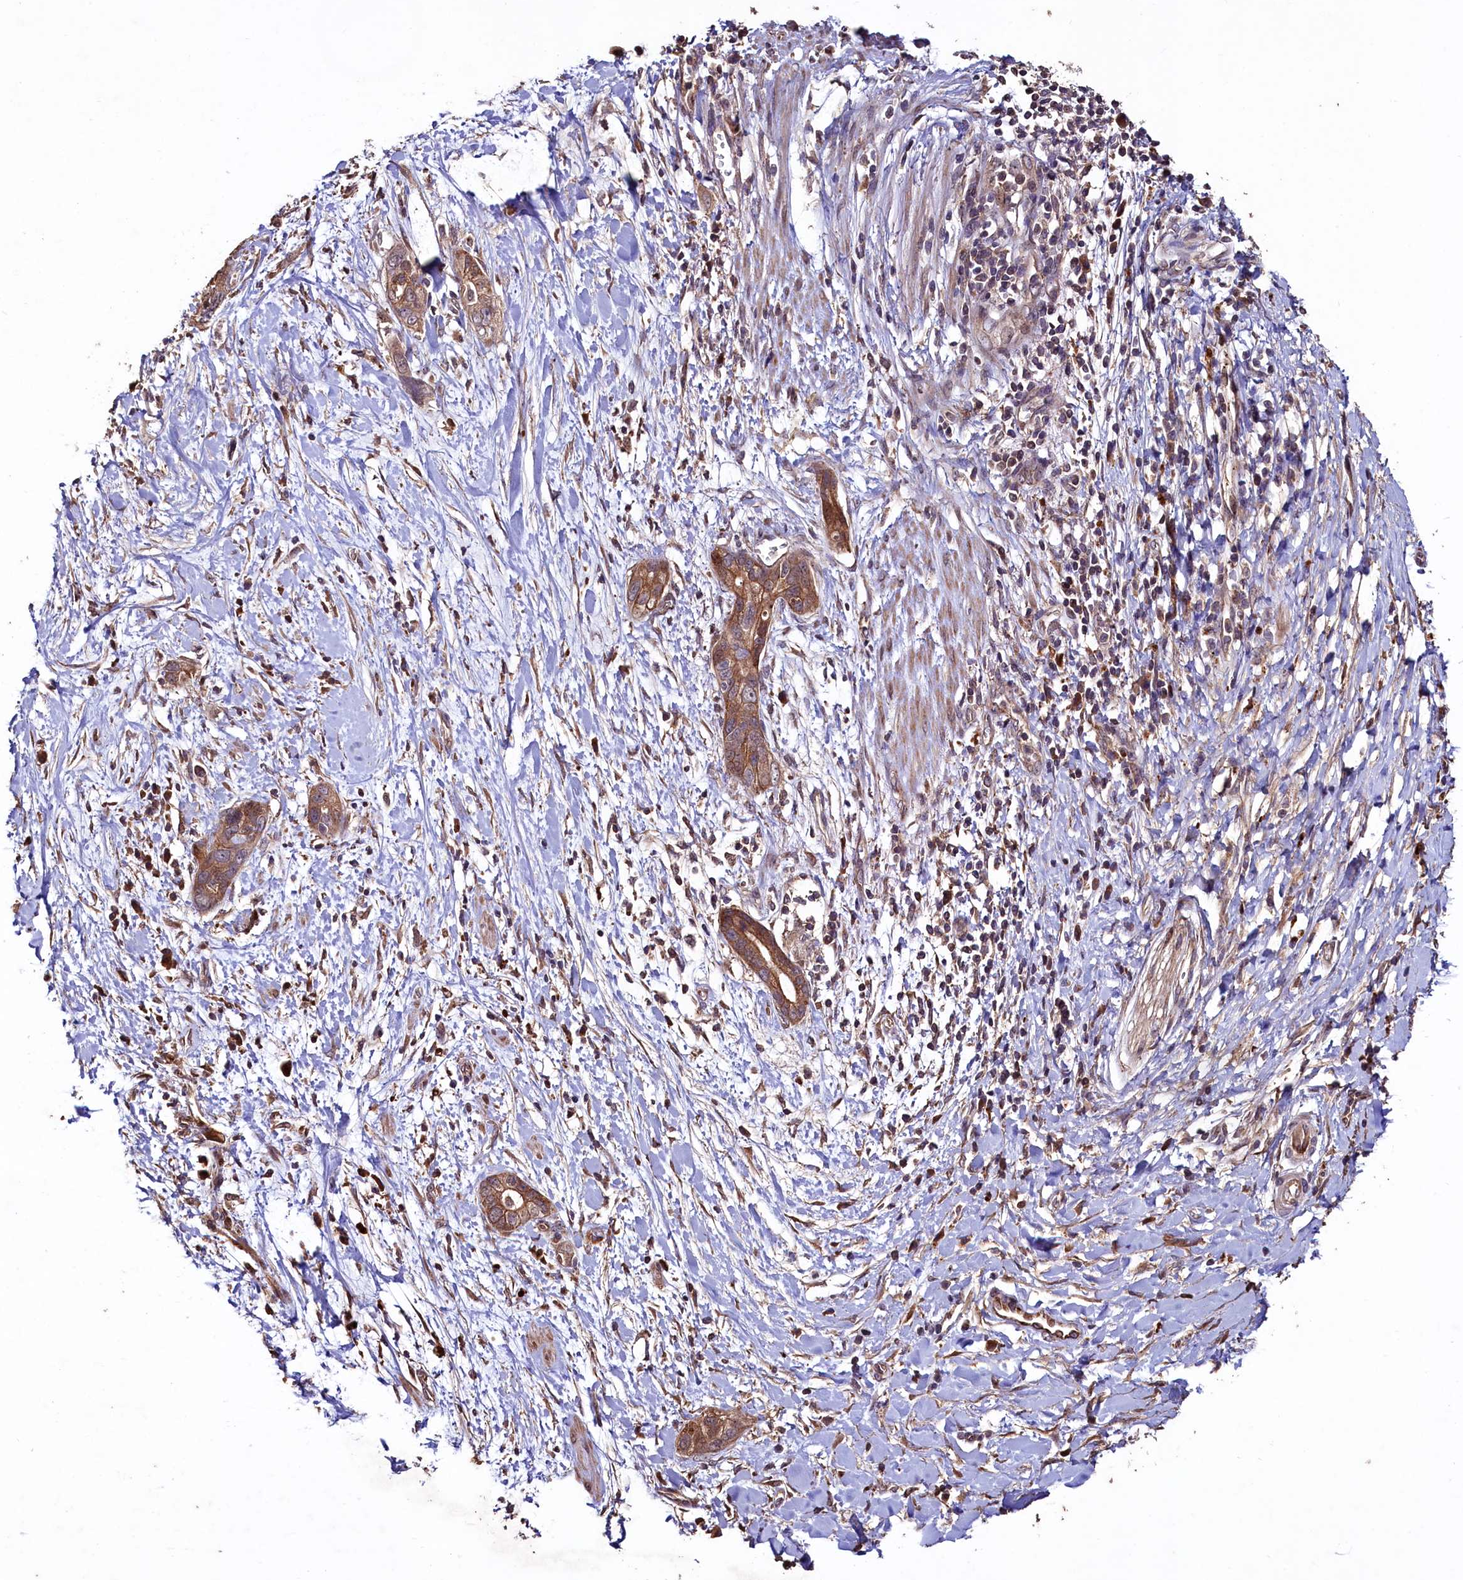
{"staining": {"intensity": "moderate", "quantity": ">75%", "location": "cytoplasmic/membranous"}, "tissue": "pancreatic cancer", "cell_type": "Tumor cells", "image_type": "cancer", "snomed": [{"axis": "morphology", "description": "Normal tissue, NOS"}, {"axis": "morphology", "description": "Adenocarcinoma, NOS"}, {"axis": "topography", "description": "Pancreas"}, {"axis": "topography", "description": "Peripheral nerve tissue"}], "caption": "The image displays immunohistochemical staining of pancreatic cancer. There is moderate cytoplasmic/membranous positivity is present in about >75% of tumor cells.", "gene": "TMEM98", "patient": {"sex": "male", "age": 59}}